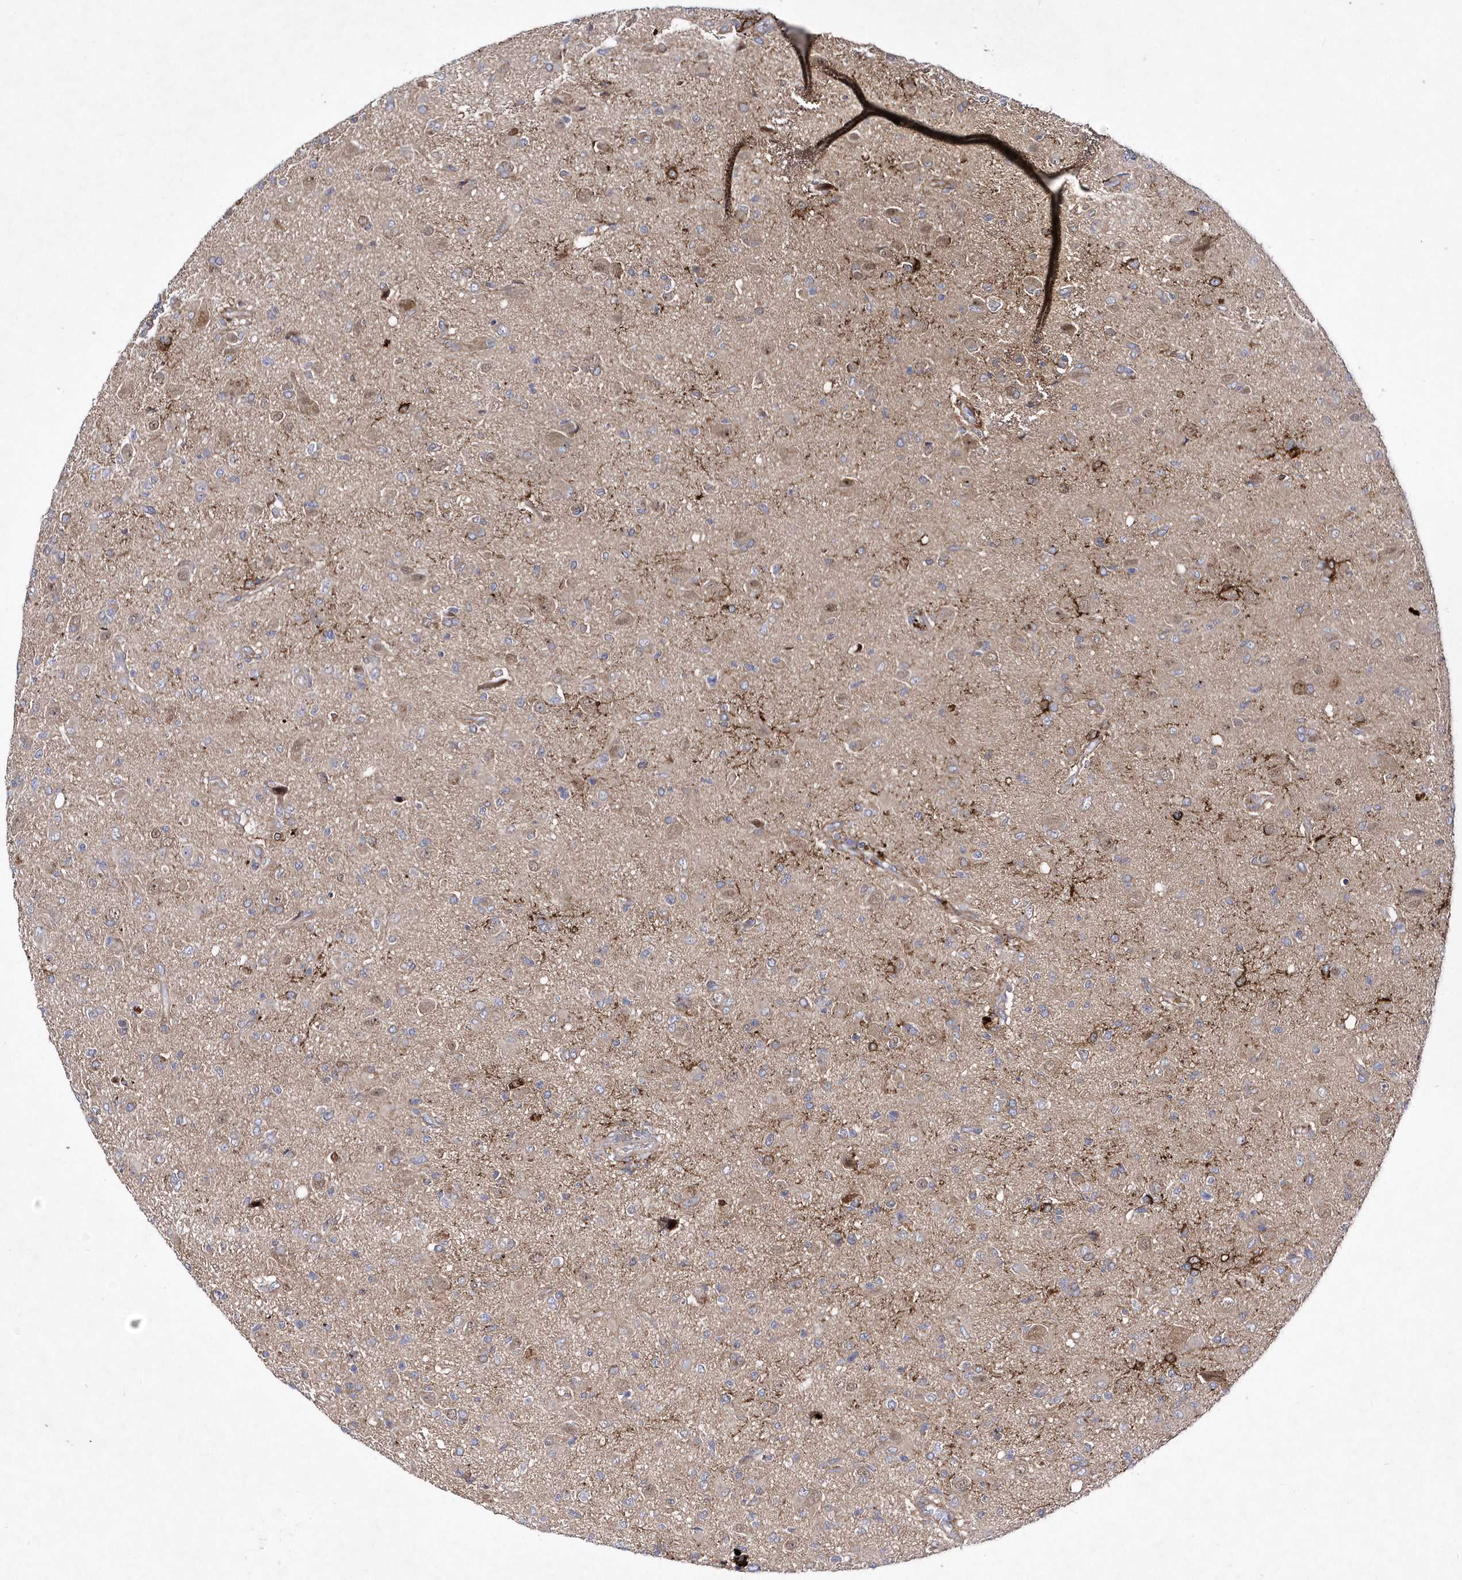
{"staining": {"intensity": "moderate", "quantity": "<25%", "location": "nuclear"}, "tissue": "glioma", "cell_type": "Tumor cells", "image_type": "cancer", "snomed": [{"axis": "morphology", "description": "Glioma, malignant, High grade"}, {"axis": "topography", "description": "Brain"}], "caption": "Immunohistochemistry micrograph of malignant glioma (high-grade) stained for a protein (brown), which shows low levels of moderate nuclear positivity in about <25% of tumor cells.", "gene": "LONRF2", "patient": {"sex": "female", "age": 57}}